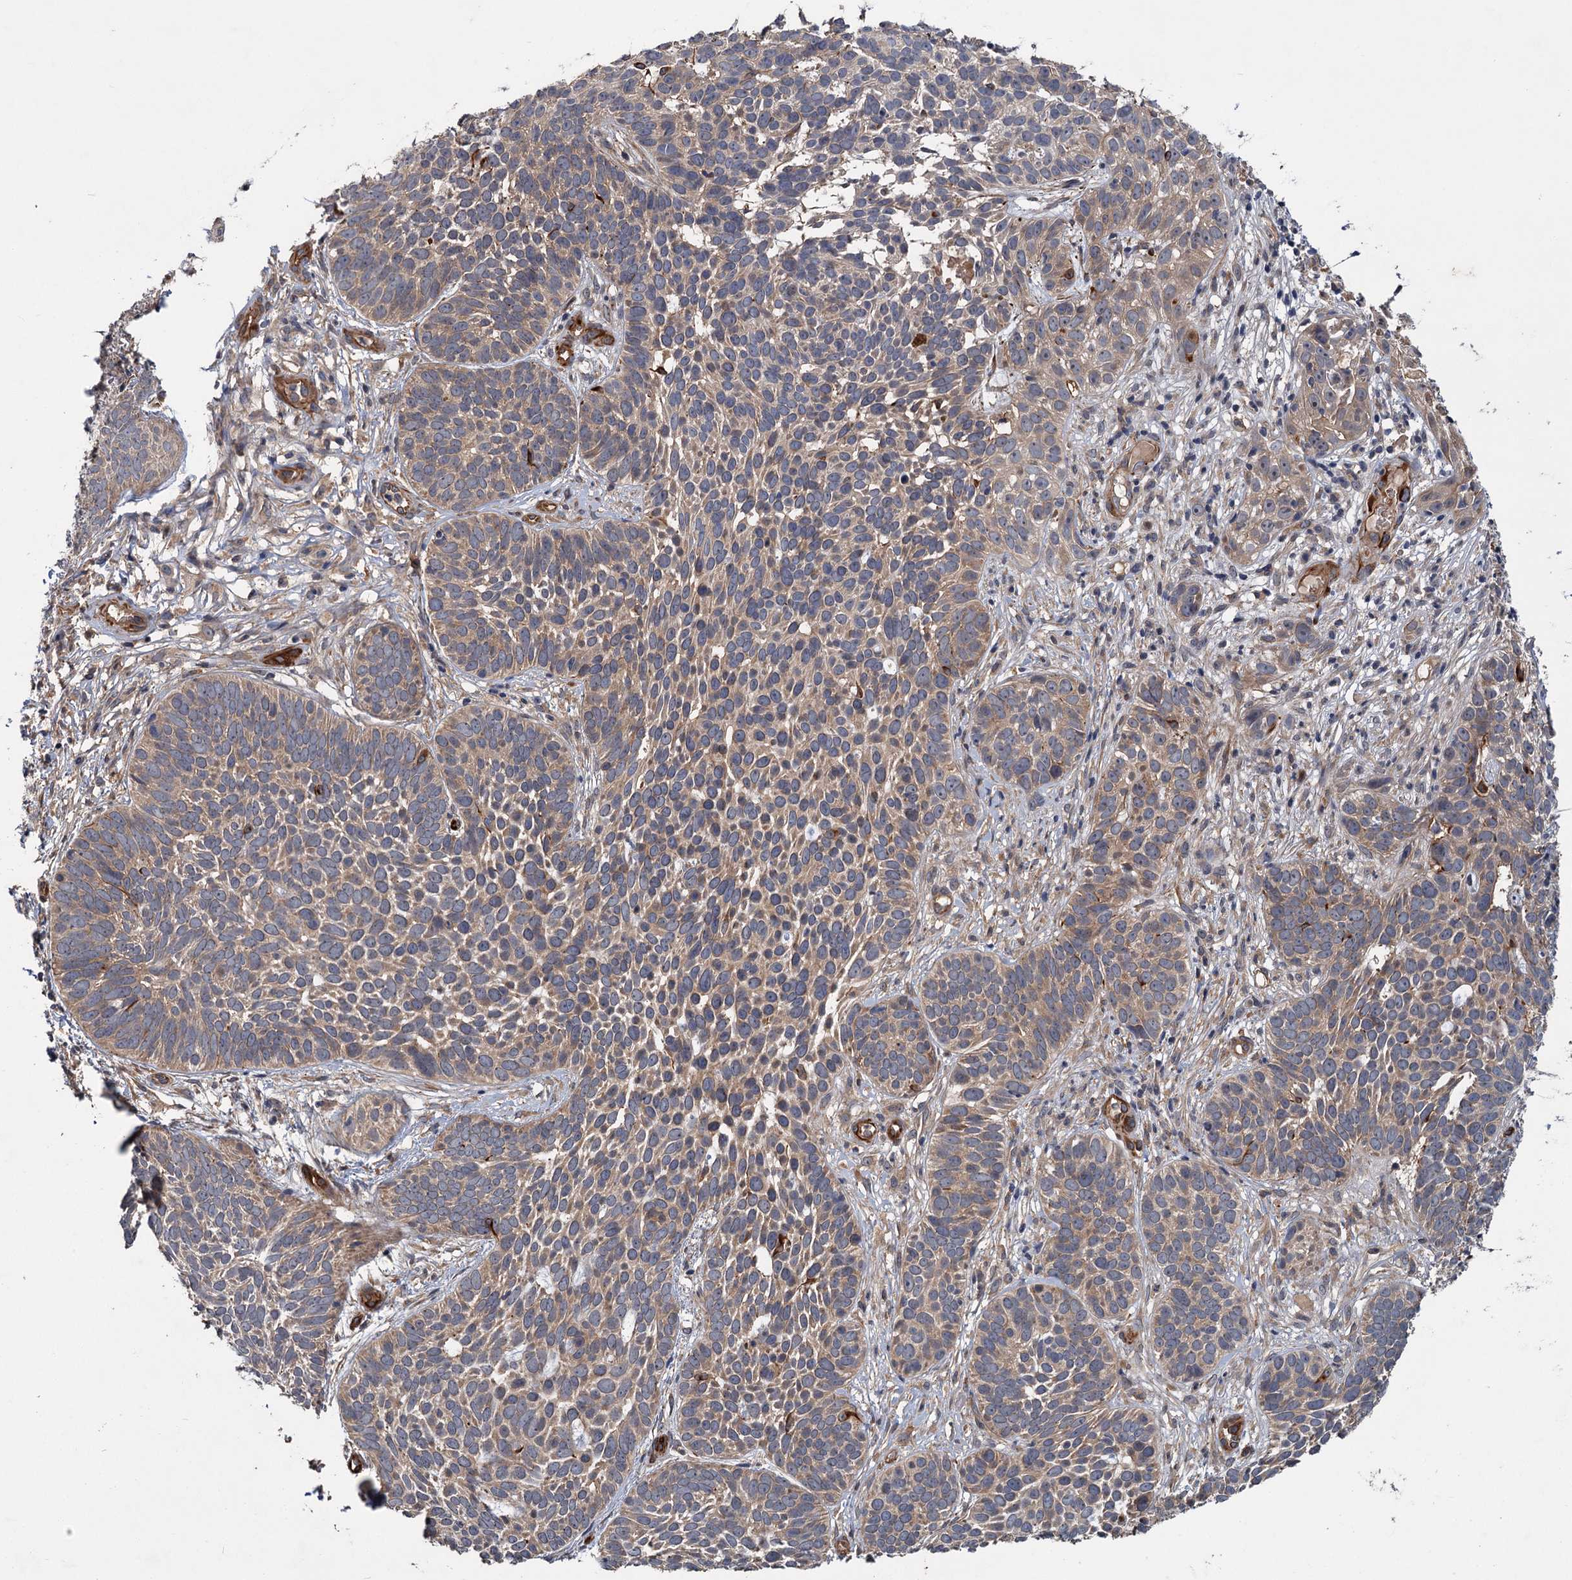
{"staining": {"intensity": "weak", "quantity": "25%-75%", "location": "cytoplasmic/membranous"}, "tissue": "skin cancer", "cell_type": "Tumor cells", "image_type": "cancer", "snomed": [{"axis": "morphology", "description": "Basal cell carcinoma"}, {"axis": "topography", "description": "Skin"}], "caption": "Tumor cells display low levels of weak cytoplasmic/membranous positivity in approximately 25%-75% of cells in human skin basal cell carcinoma.", "gene": "PKN2", "patient": {"sex": "male", "age": 89}}